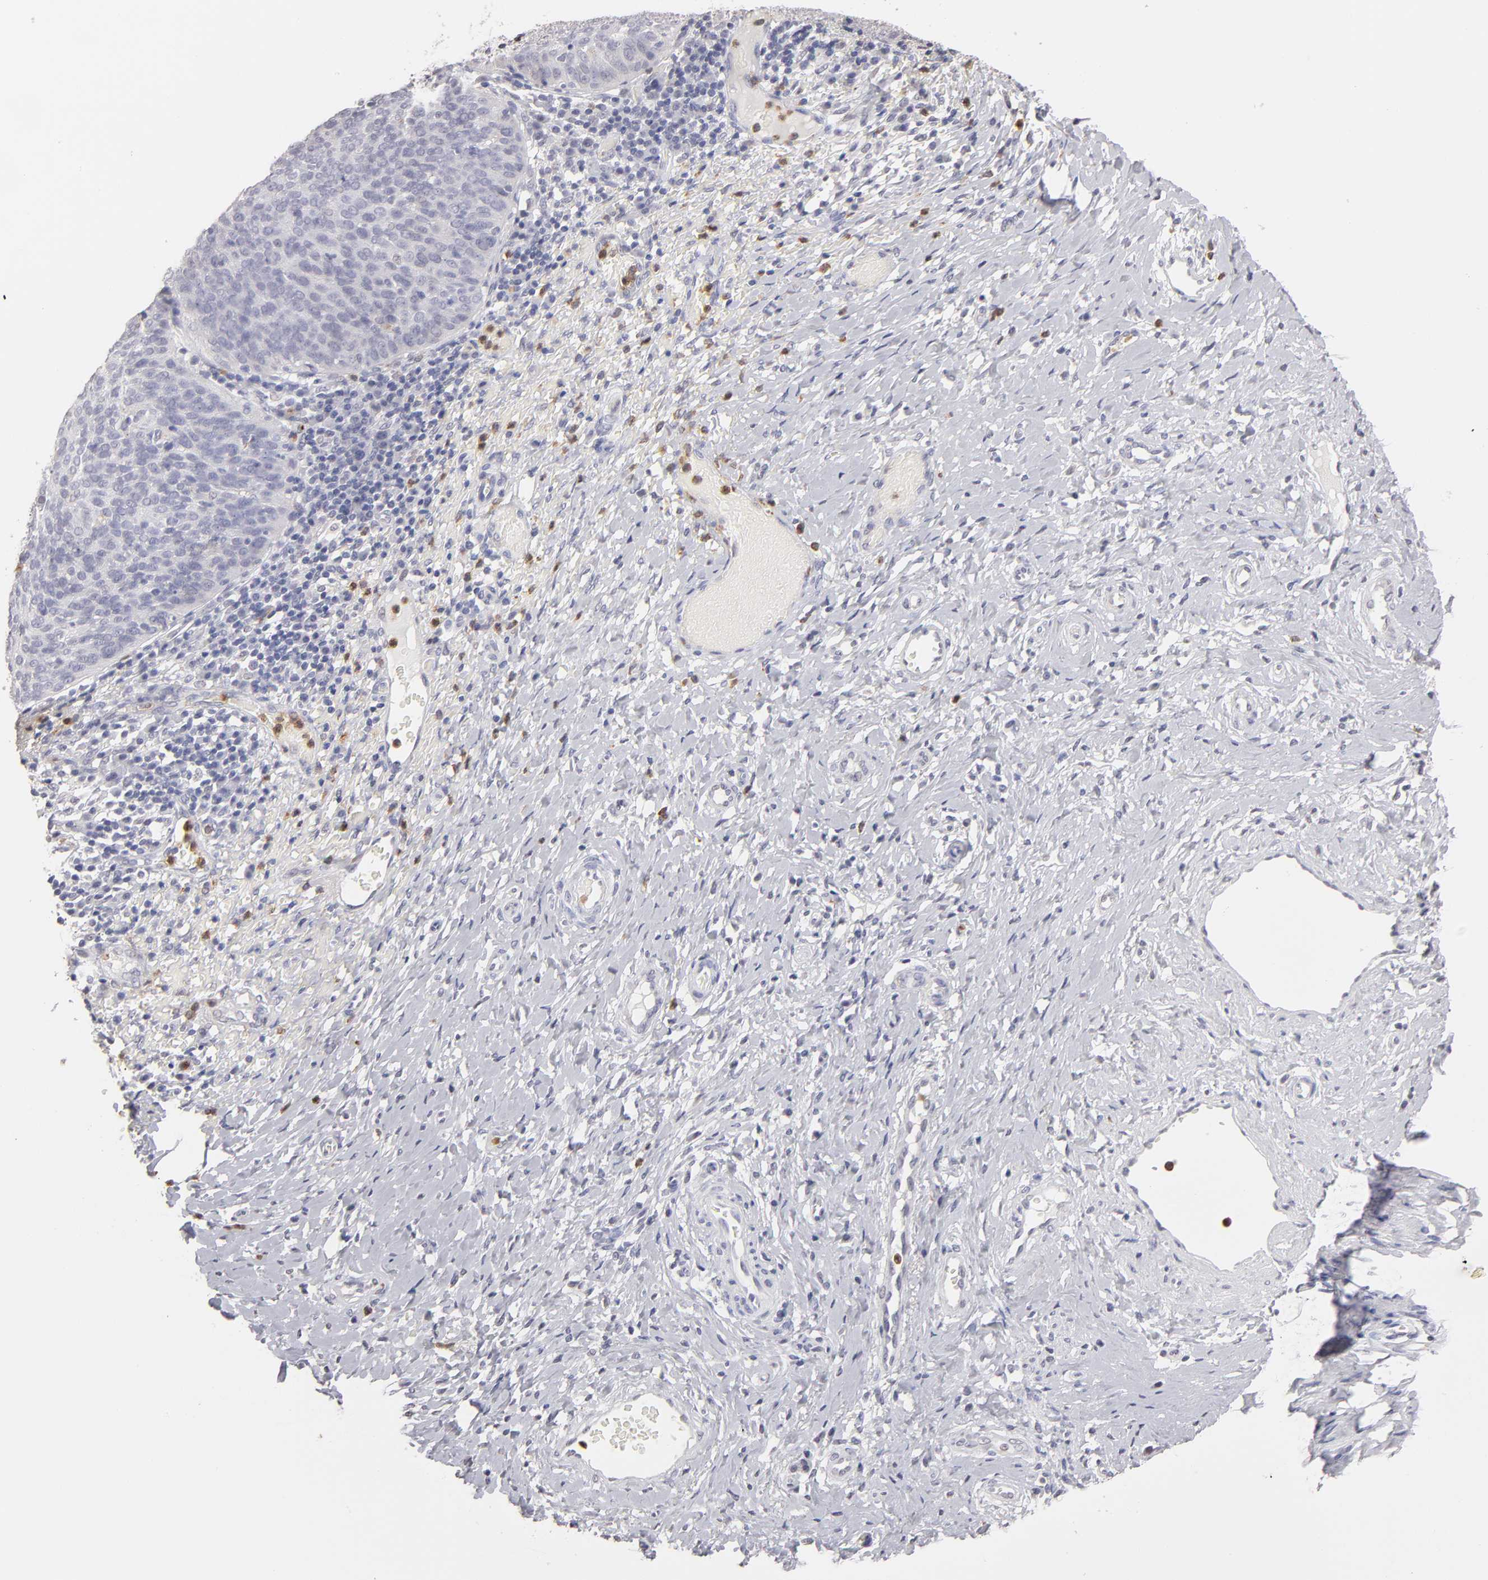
{"staining": {"intensity": "negative", "quantity": "none", "location": "none"}, "tissue": "cervical cancer", "cell_type": "Tumor cells", "image_type": "cancer", "snomed": [{"axis": "morphology", "description": "Normal tissue, NOS"}, {"axis": "morphology", "description": "Squamous cell carcinoma, NOS"}, {"axis": "topography", "description": "Cervix"}], "caption": "Human cervical cancer (squamous cell carcinoma) stained for a protein using immunohistochemistry (IHC) exhibits no expression in tumor cells.", "gene": "MGAM", "patient": {"sex": "female", "age": 39}}